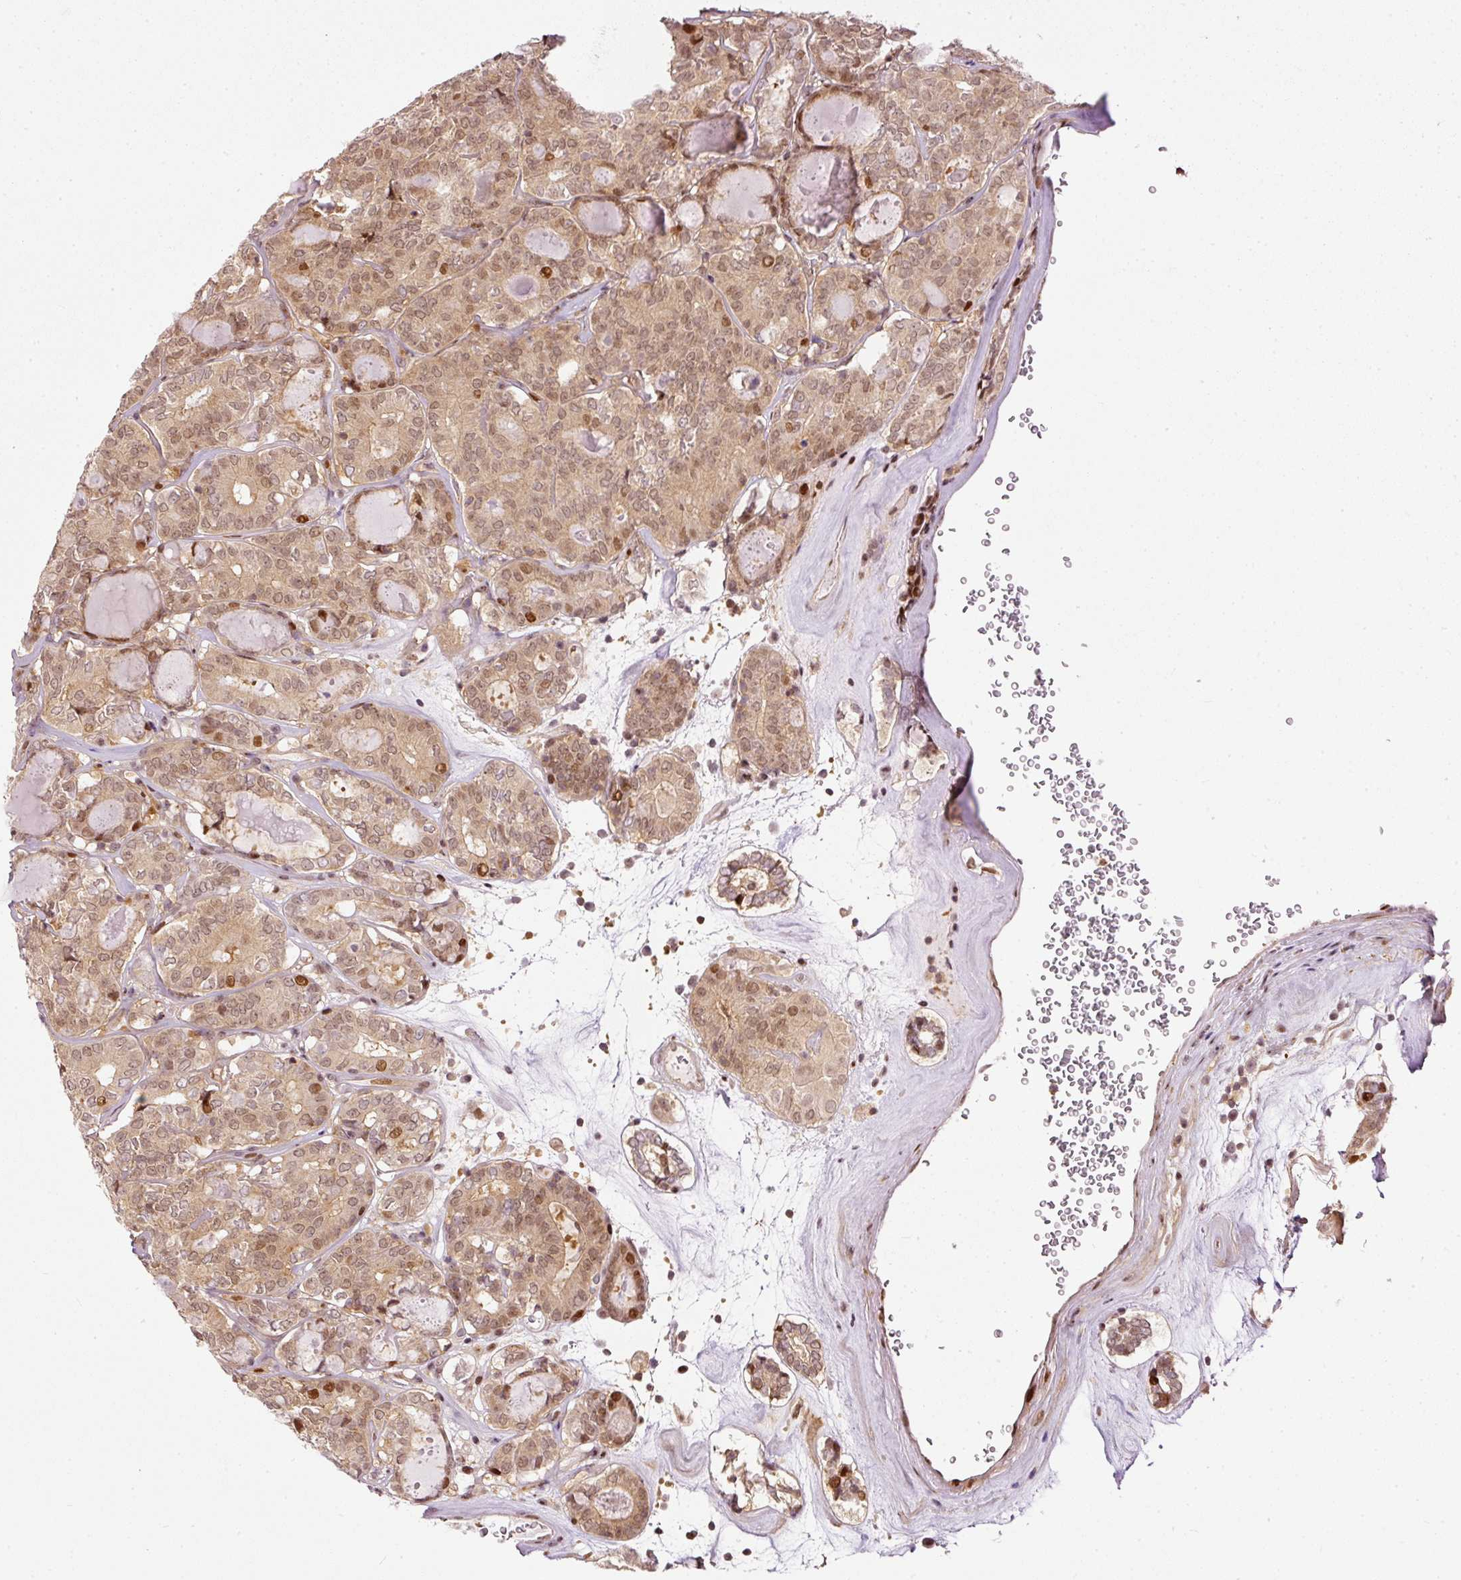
{"staining": {"intensity": "moderate", "quantity": ">75%", "location": "cytoplasmic/membranous,nuclear"}, "tissue": "thyroid cancer", "cell_type": "Tumor cells", "image_type": "cancer", "snomed": [{"axis": "morphology", "description": "Papillary adenocarcinoma, NOS"}, {"axis": "topography", "description": "Thyroid gland"}], "caption": "Thyroid cancer (papillary adenocarcinoma) stained with DAB immunohistochemistry (IHC) shows medium levels of moderate cytoplasmic/membranous and nuclear staining in approximately >75% of tumor cells.", "gene": "ZNF778", "patient": {"sex": "female", "age": 72}}